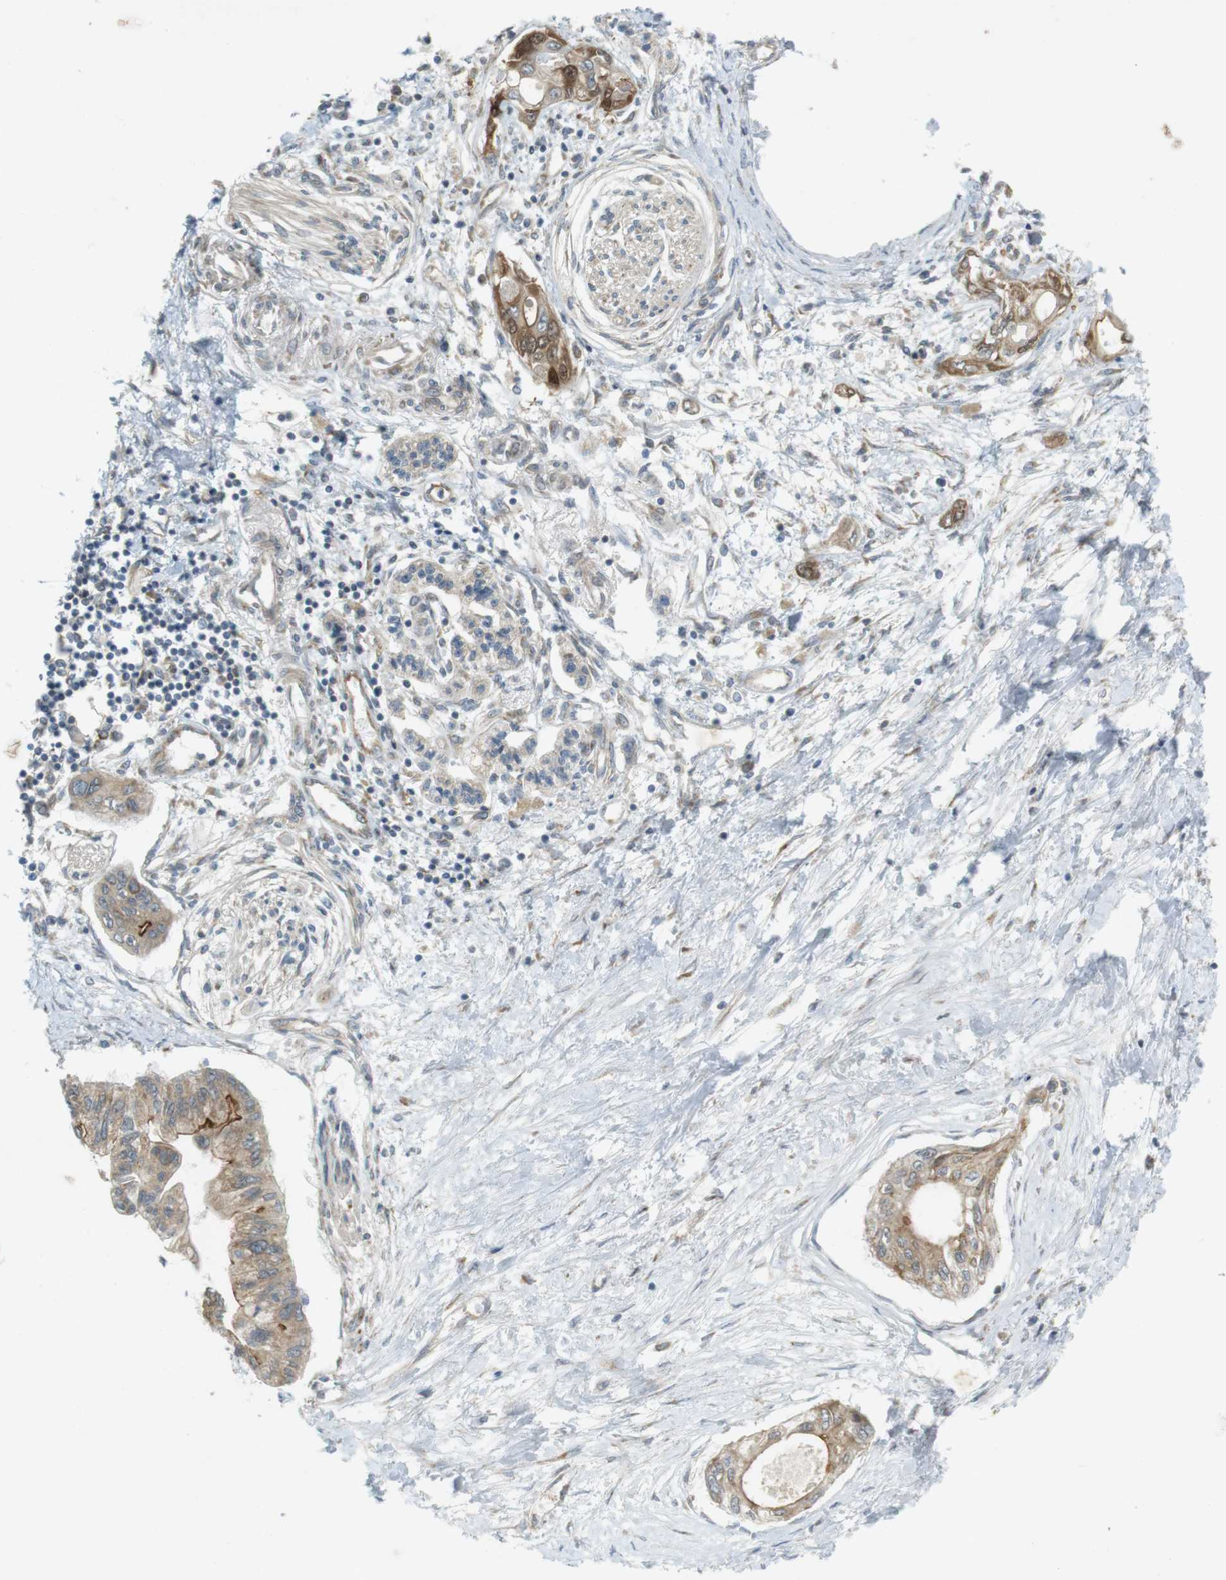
{"staining": {"intensity": "moderate", "quantity": ">75%", "location": "cytoplasmic/membranous,nuclear"}, "tissue": "pancreatic cancer", "cell_type": "Tumor cells", "image_type": "cancer", "snomed": [{"axis": "morphology", "description": "Normal tissue, NOS"}, {"axis": "topography", "description": "Pancreas"}], "caption": "Pancreatic cancer stained with a protein marker shows moderate staining in tumor cells.", "gene": "SLC41A1", "patient": {"sex": "male", "age": 42}}